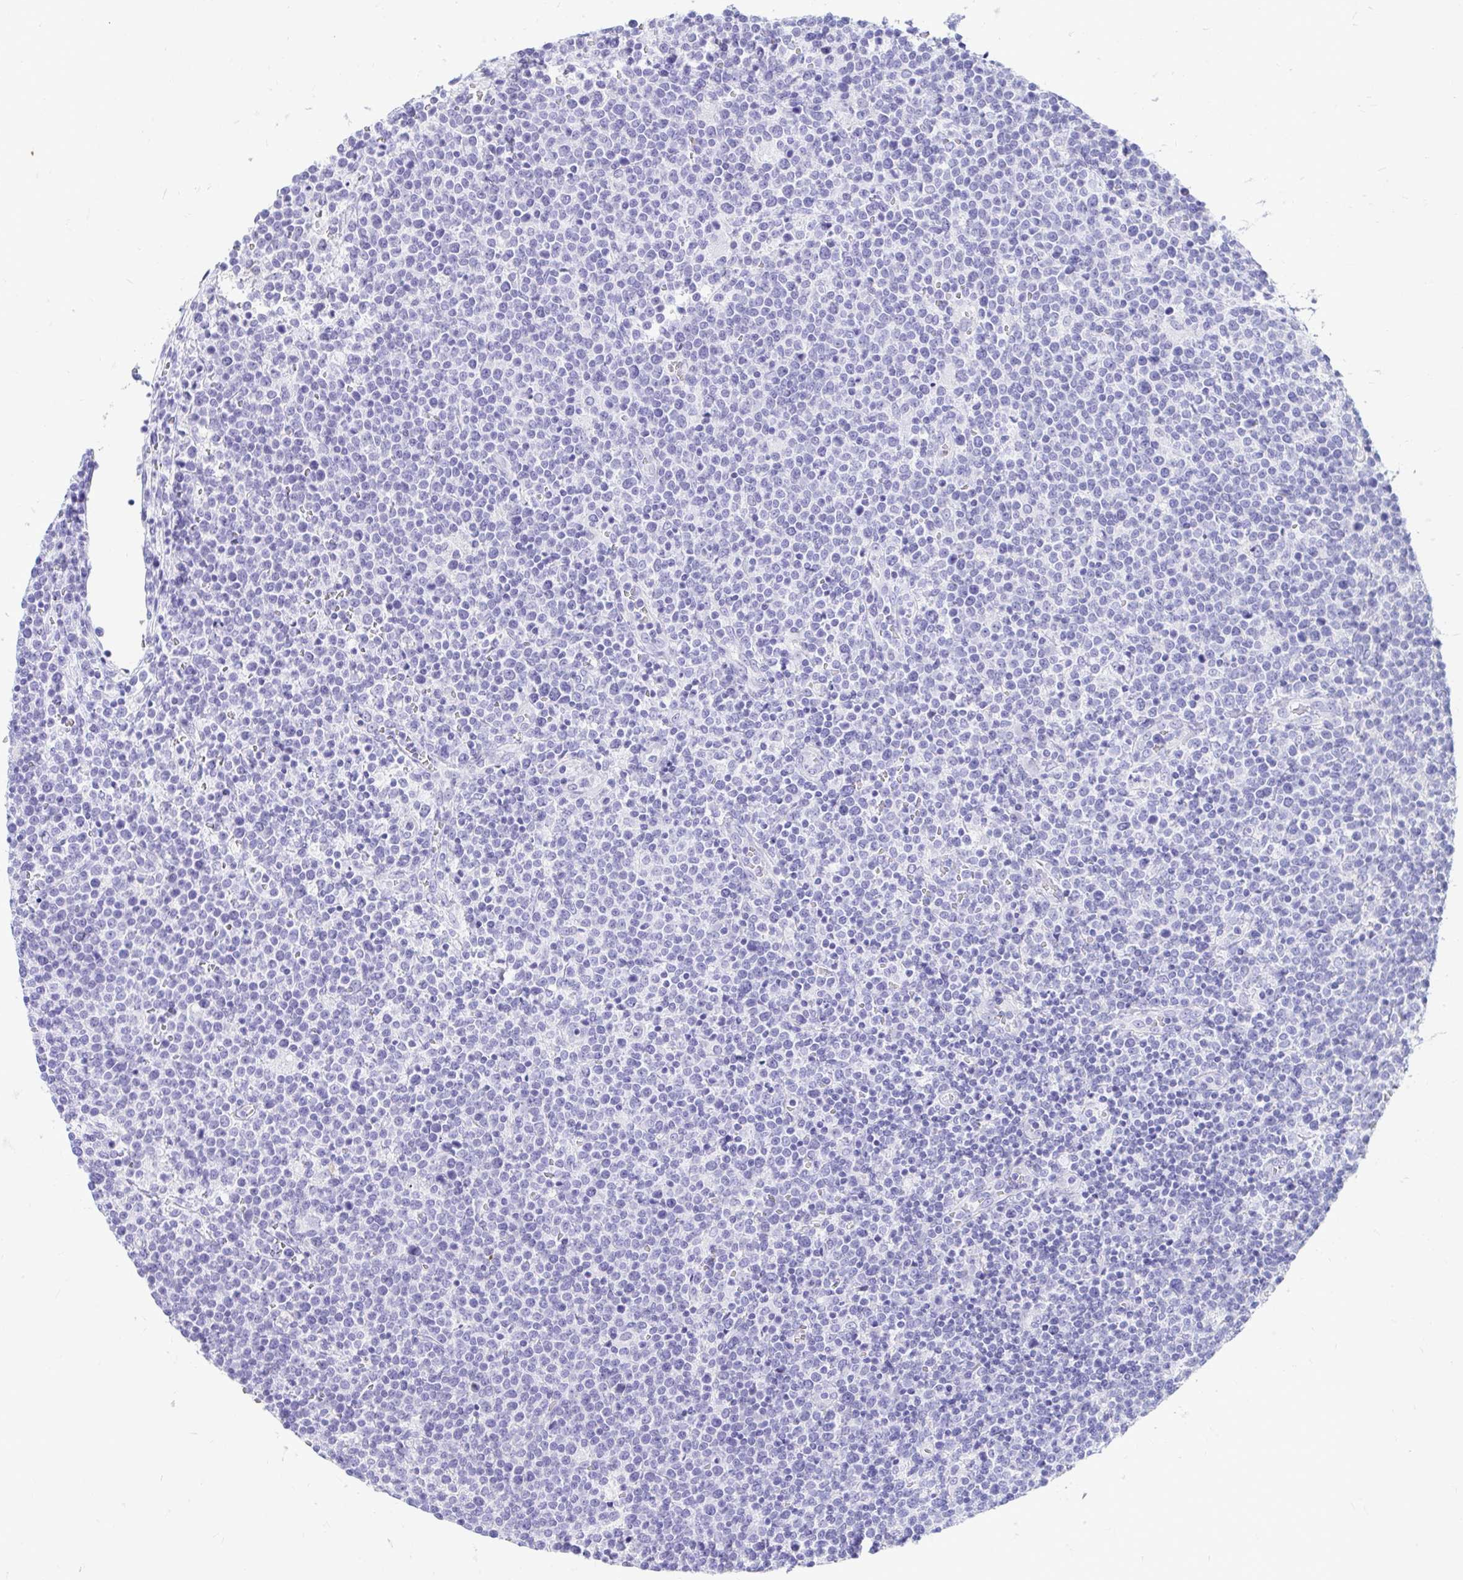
{"staining": {"intensity": "negative", "quantity": "none", "location": "none"}, "tissue": "lymphoma", "cell_type": "Tumor cells", "image_type": "cancer", "snomed": [{"axis": "morphology", "description": "Malignant lymphoma, non-Hodgkin's type, High grade"}, {"axis": "topography", "description": "Lymph node"}], "caption": "There is no significant positivity in tumor cells of lymphoma. (Brightfield microscopy of DAB immunohistochemistry (IHC) at high magnification).", "gene": "SHISA8", "patient": {"sex": "male", "age": 61}}